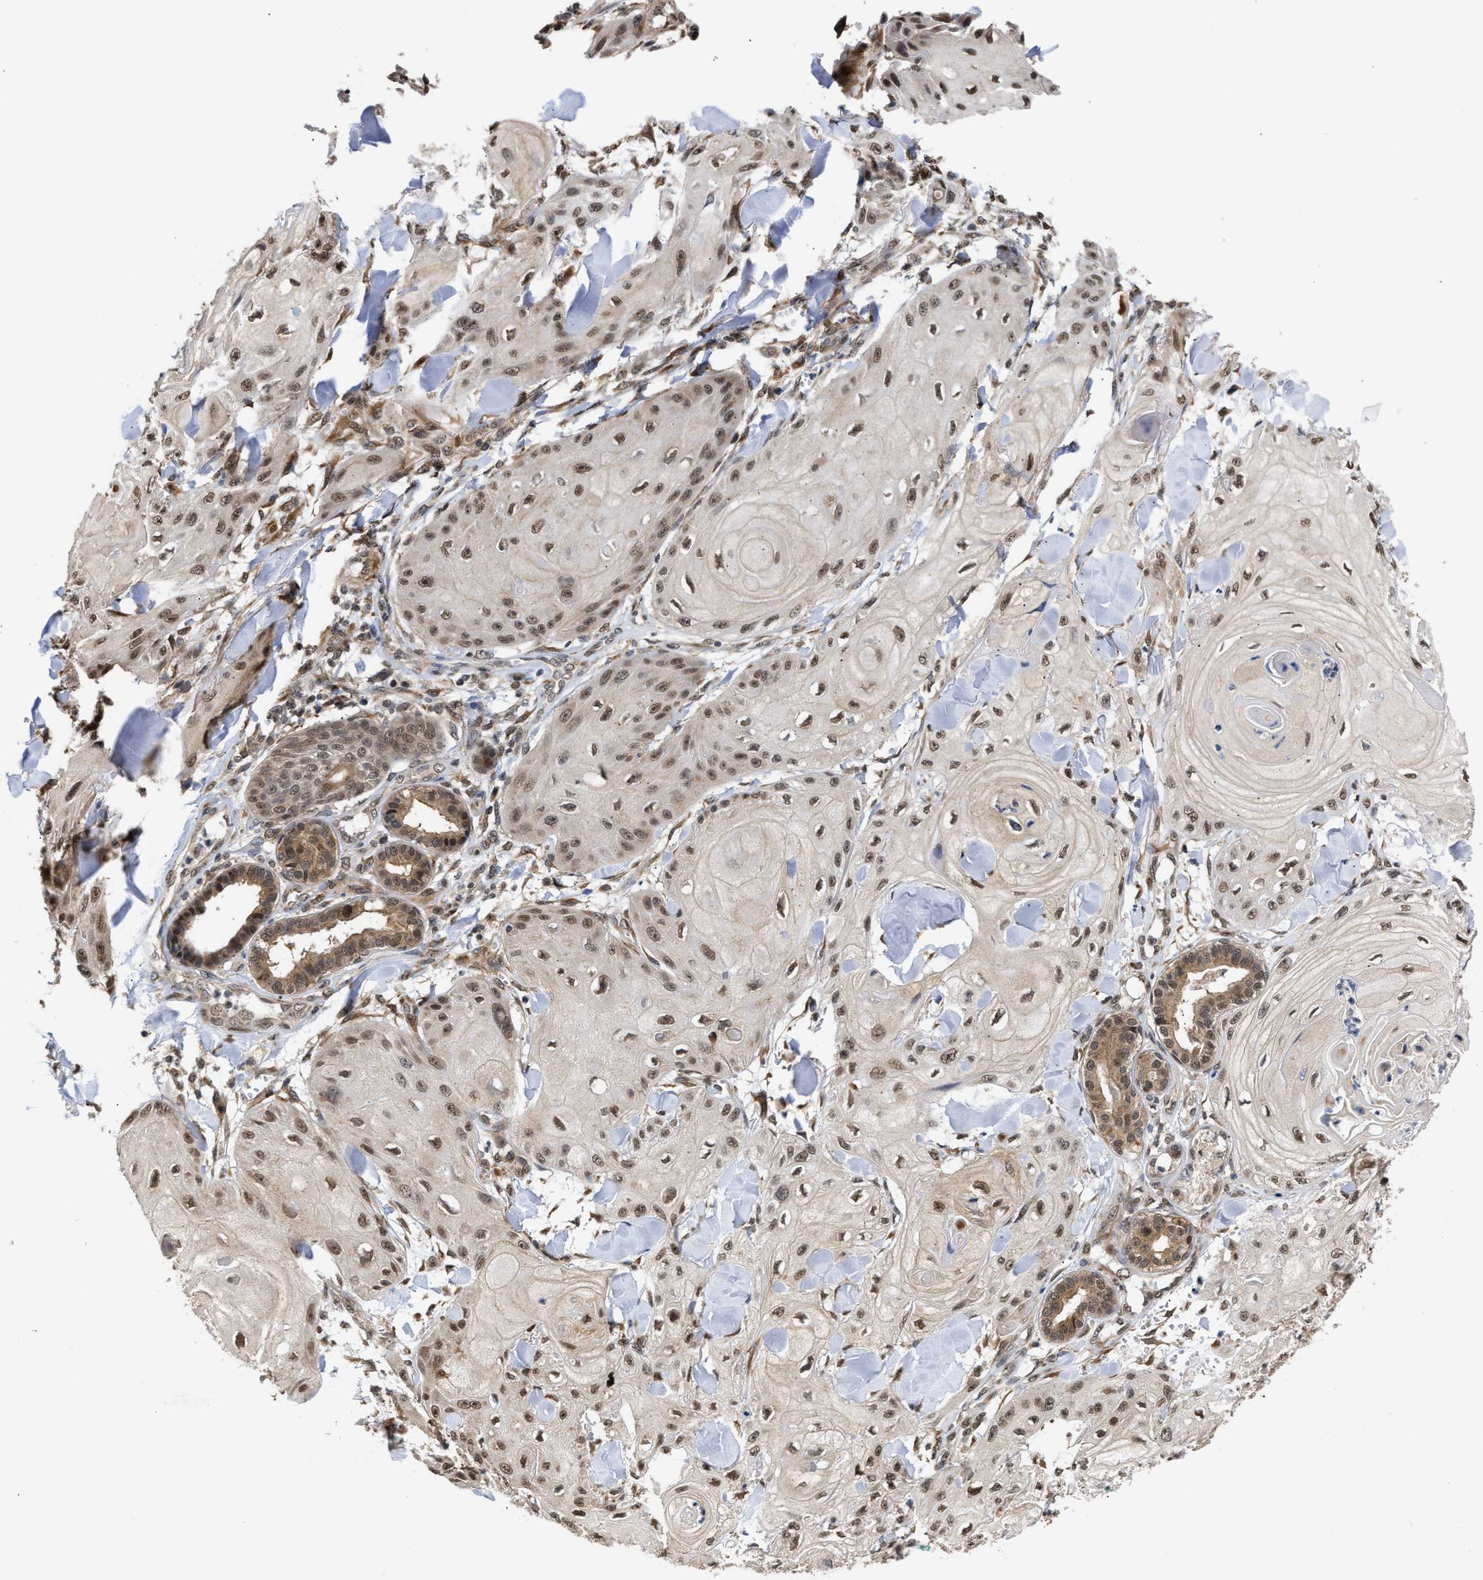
{"staining": {"intensity": "weak", "quantity": ">75%", "location": "nuclear"}, "tissue": "skin cancer", "cell_type": "Tumor cells", "image_type": "cancer", "snomed": [{"axis": "morphology", "description": "Squamous cell carcinoma, NOS"}, {"axis": "topography", "description": "Skin"}], "caption": "Immunohistochemical staining of human squamous cell carcinoma (skin) exhibits weak nuclear protein positivity in about >75% of tumor cells.", "gene": "CLIP2", "patient": {"sex": "male", "age": 74}}